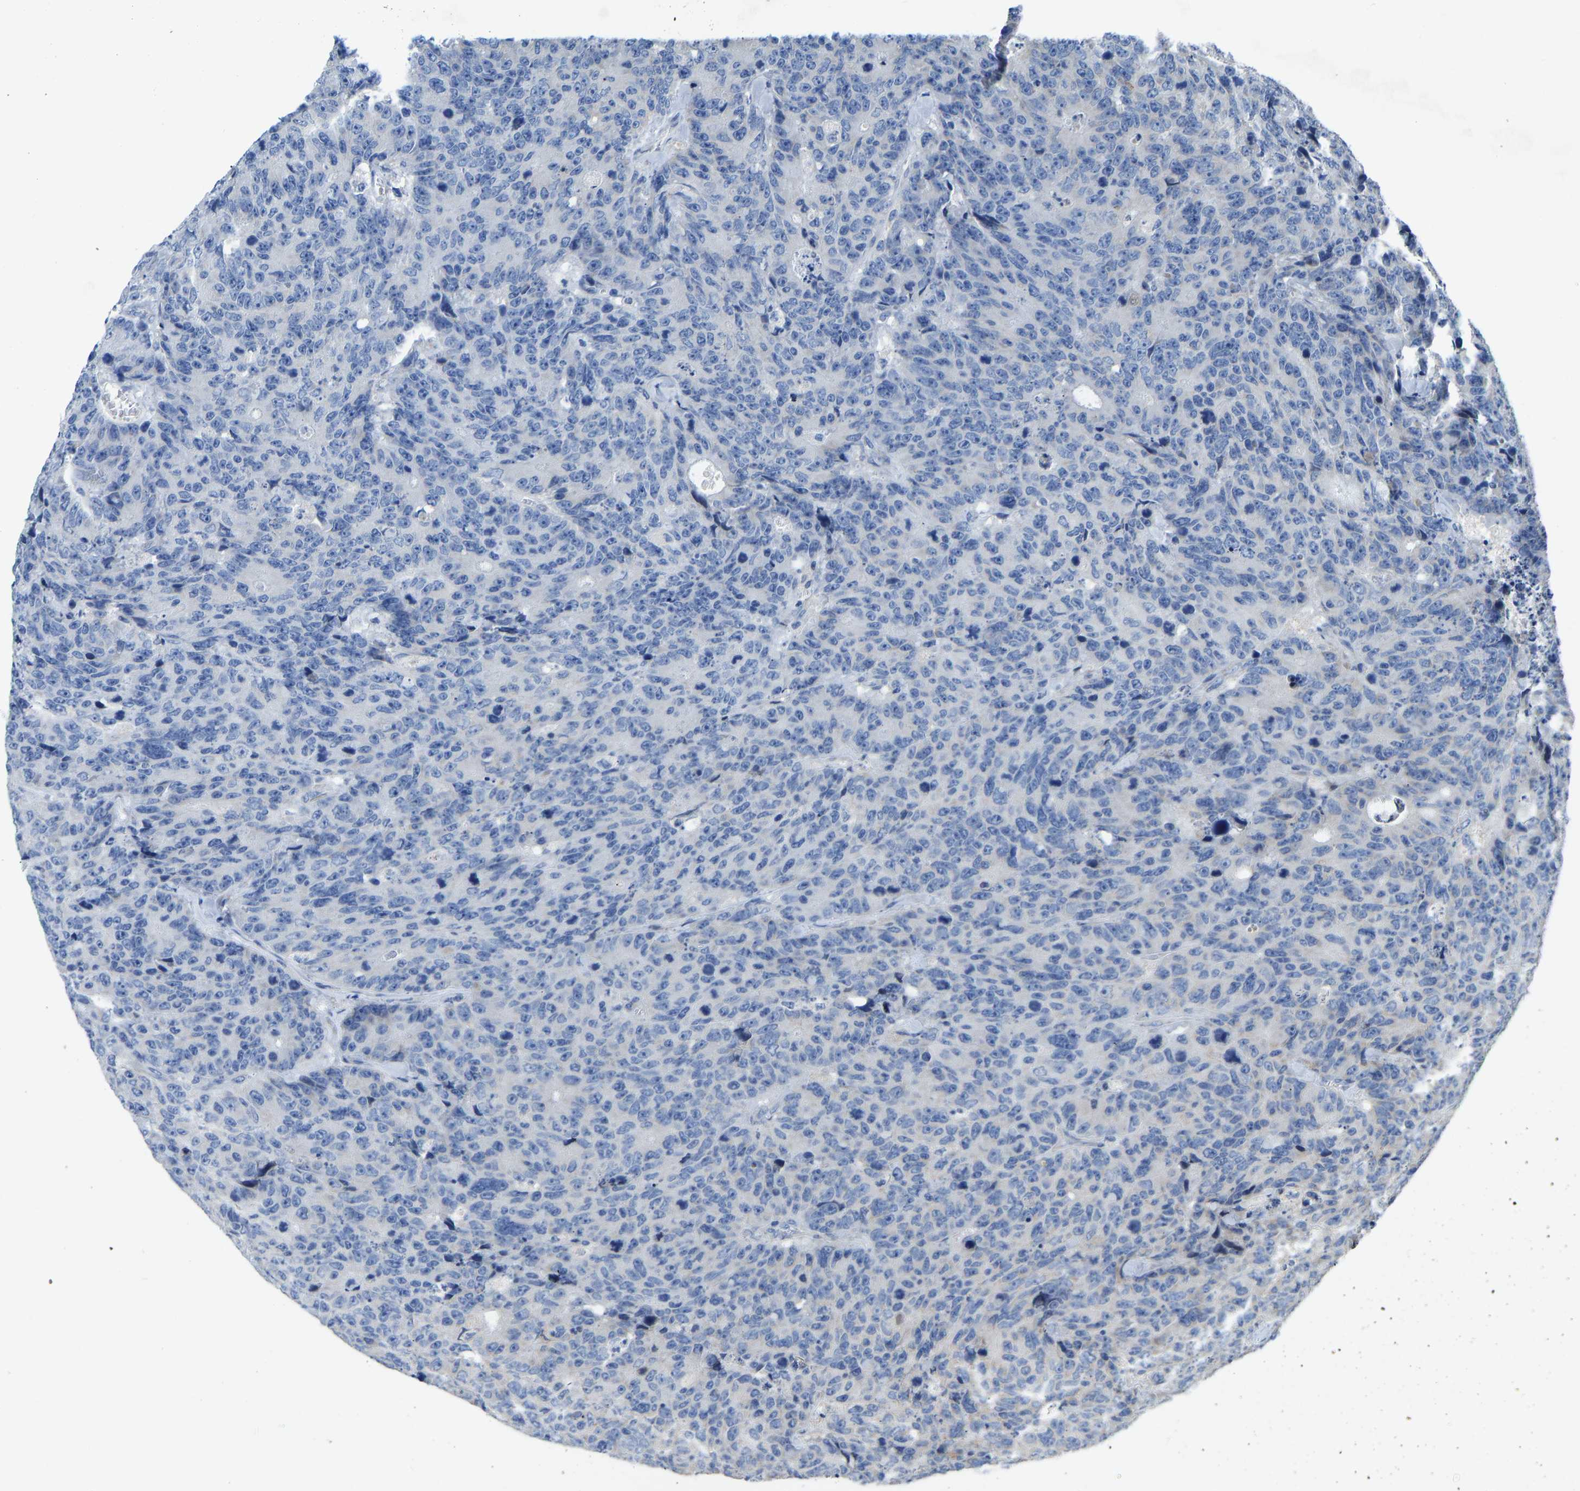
{"staining": {"intensity": "negative", "quantity": "none", "location": "none"}, "tissue": "colorectal cancer", "cell_type": "Tumor cells", "image_type": "cancer", "snomed": [{"axis": "morphology", "description": "Adenocarcinoma, NOS"}, {"axis": "topography", "description": "Colon"}], "caption": "This photomicrograph is of colorectal adenocarcinoma stained with immunohistochemistry to label a protein in brown with the nuclei are counter-stained blue. There is no expression in tumor cells. (DAB (3,3'-diaminobenzidine) IHC with hematoxylin counter stain).", "gene": "TMEM150A", "patient": {"sex": "female", "age": 86}}